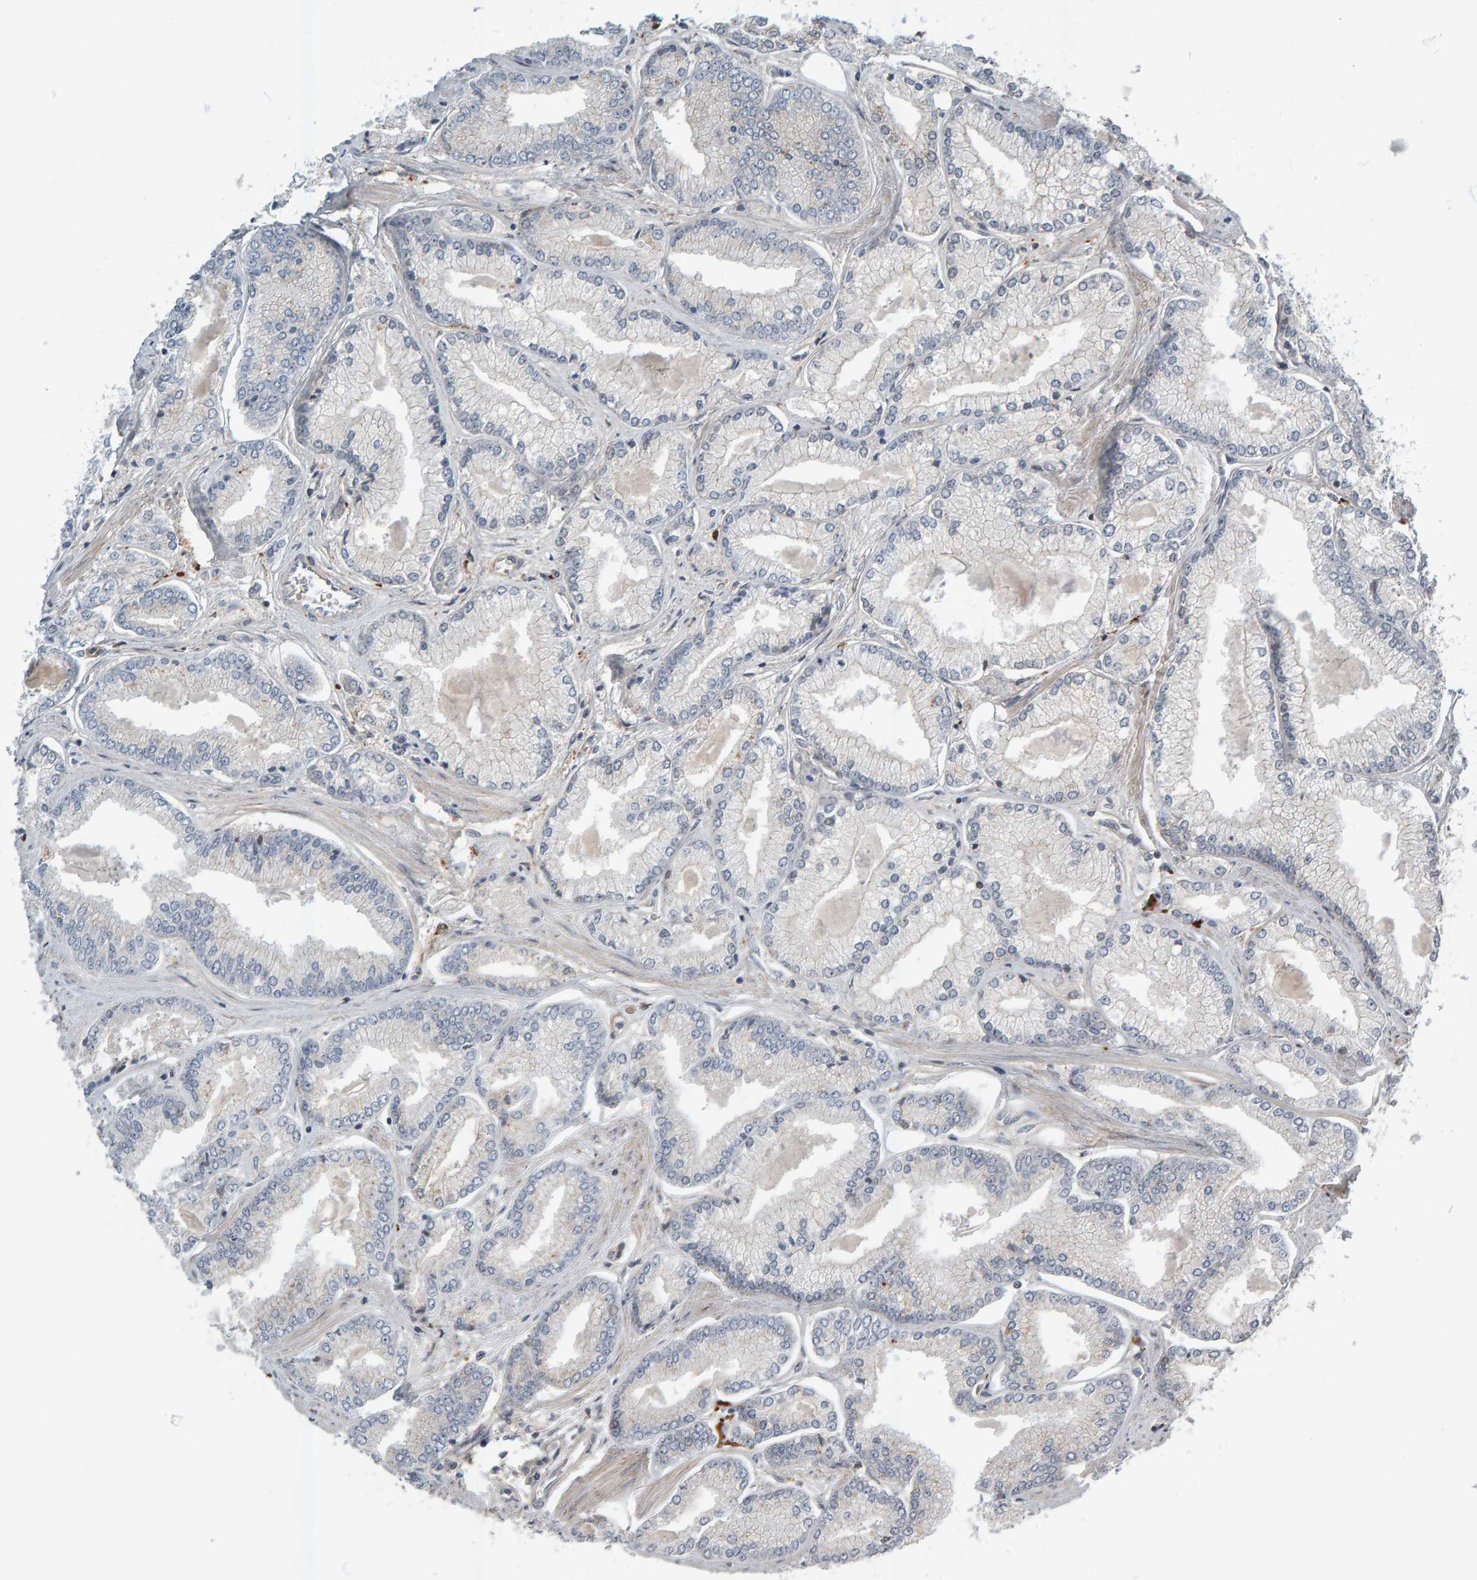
{"staining": {"intensity": "negative", "quantity": "none", "location": "none"}, "tissue": "prostate cancer", "cell_type": "Tumor cells", "image_type": "cancer", "snomed": [{"axis": "morphology", "description": "Adenocarcinoma, Low grade"}, {"axis": "topography", "description": "Prostate"}], "caption": "The histopathology image exhibits no staining of tumor cells in prostate cancer (adenocarcinoma (low-grade)).", "gene": "ZNF160", "patient": {"sex": "male", "age": 52}}